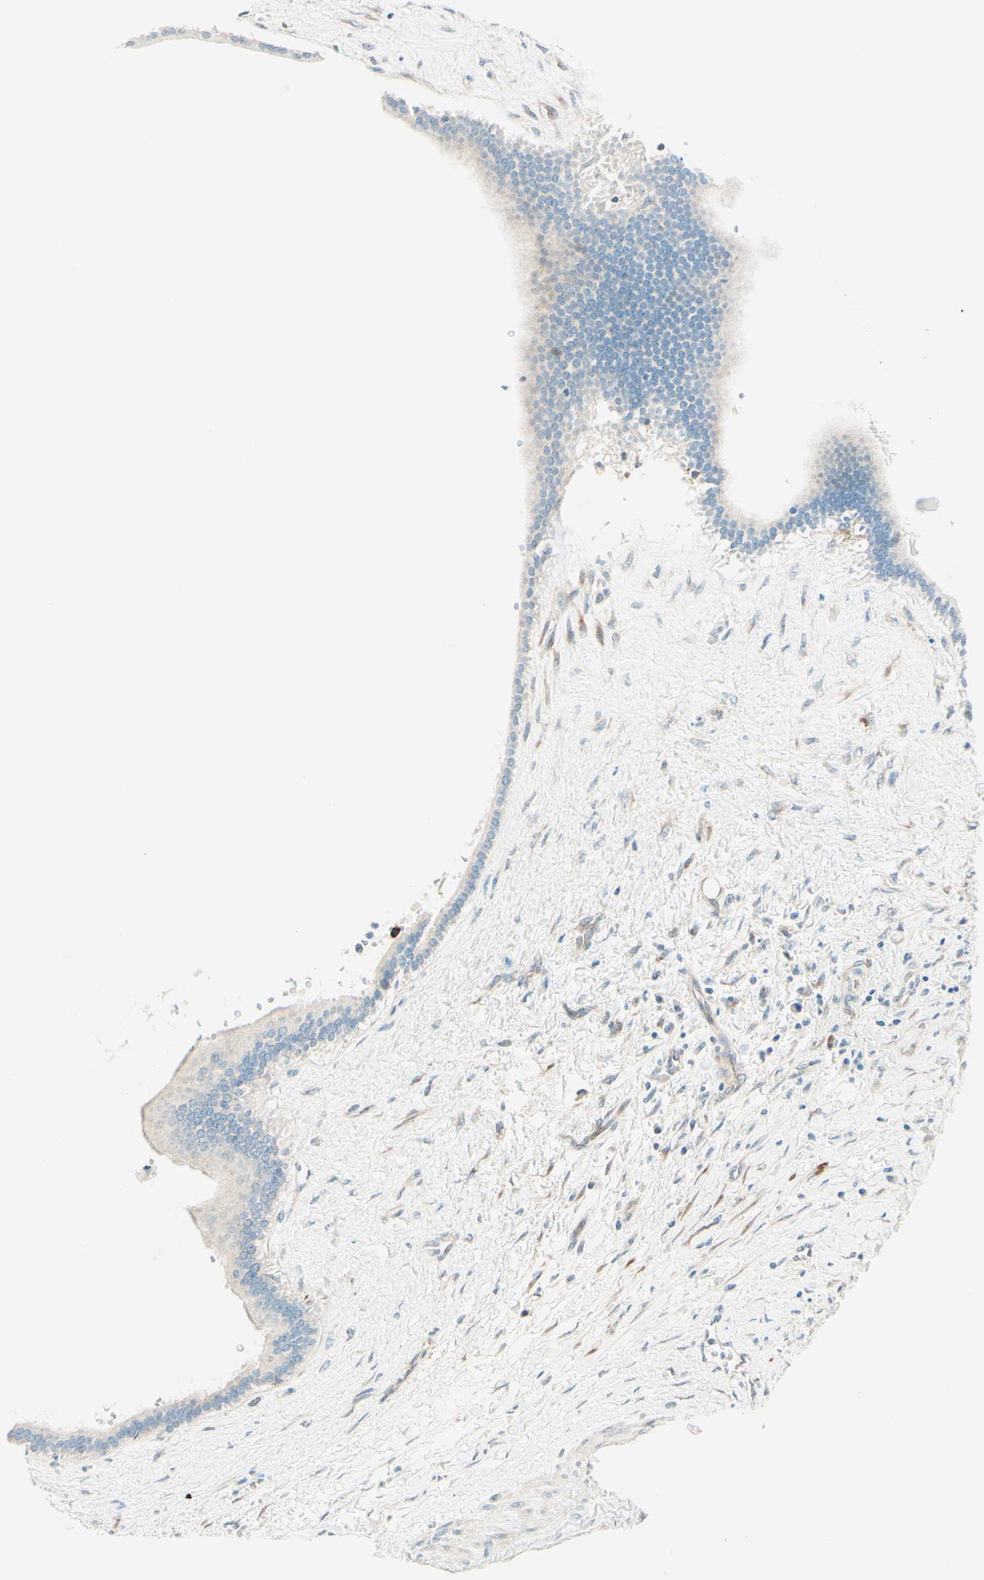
{"staining": {"intensity": "weak", "quantity": "25%-75%", "location": "cytoplasmic/membranous"}, "tissue": "liver cancer", "cell_type": "Tumor cells", "image_type": "cancer", "snomed": [{"axis": "morphology", "description": "Cholangiocarcinoma"}, {"axis": "topography", "description": "Liver"}], "caption": "A brown stain labels weak cytoplasmic/membranous positivity of a protein in human liver cholangiocarcinoma tumor cells. (Brightfield microscopy of DAB IHC at high magnification).", "gene": "TAOK2", "patient": {"sex": "female", "age": 65}}